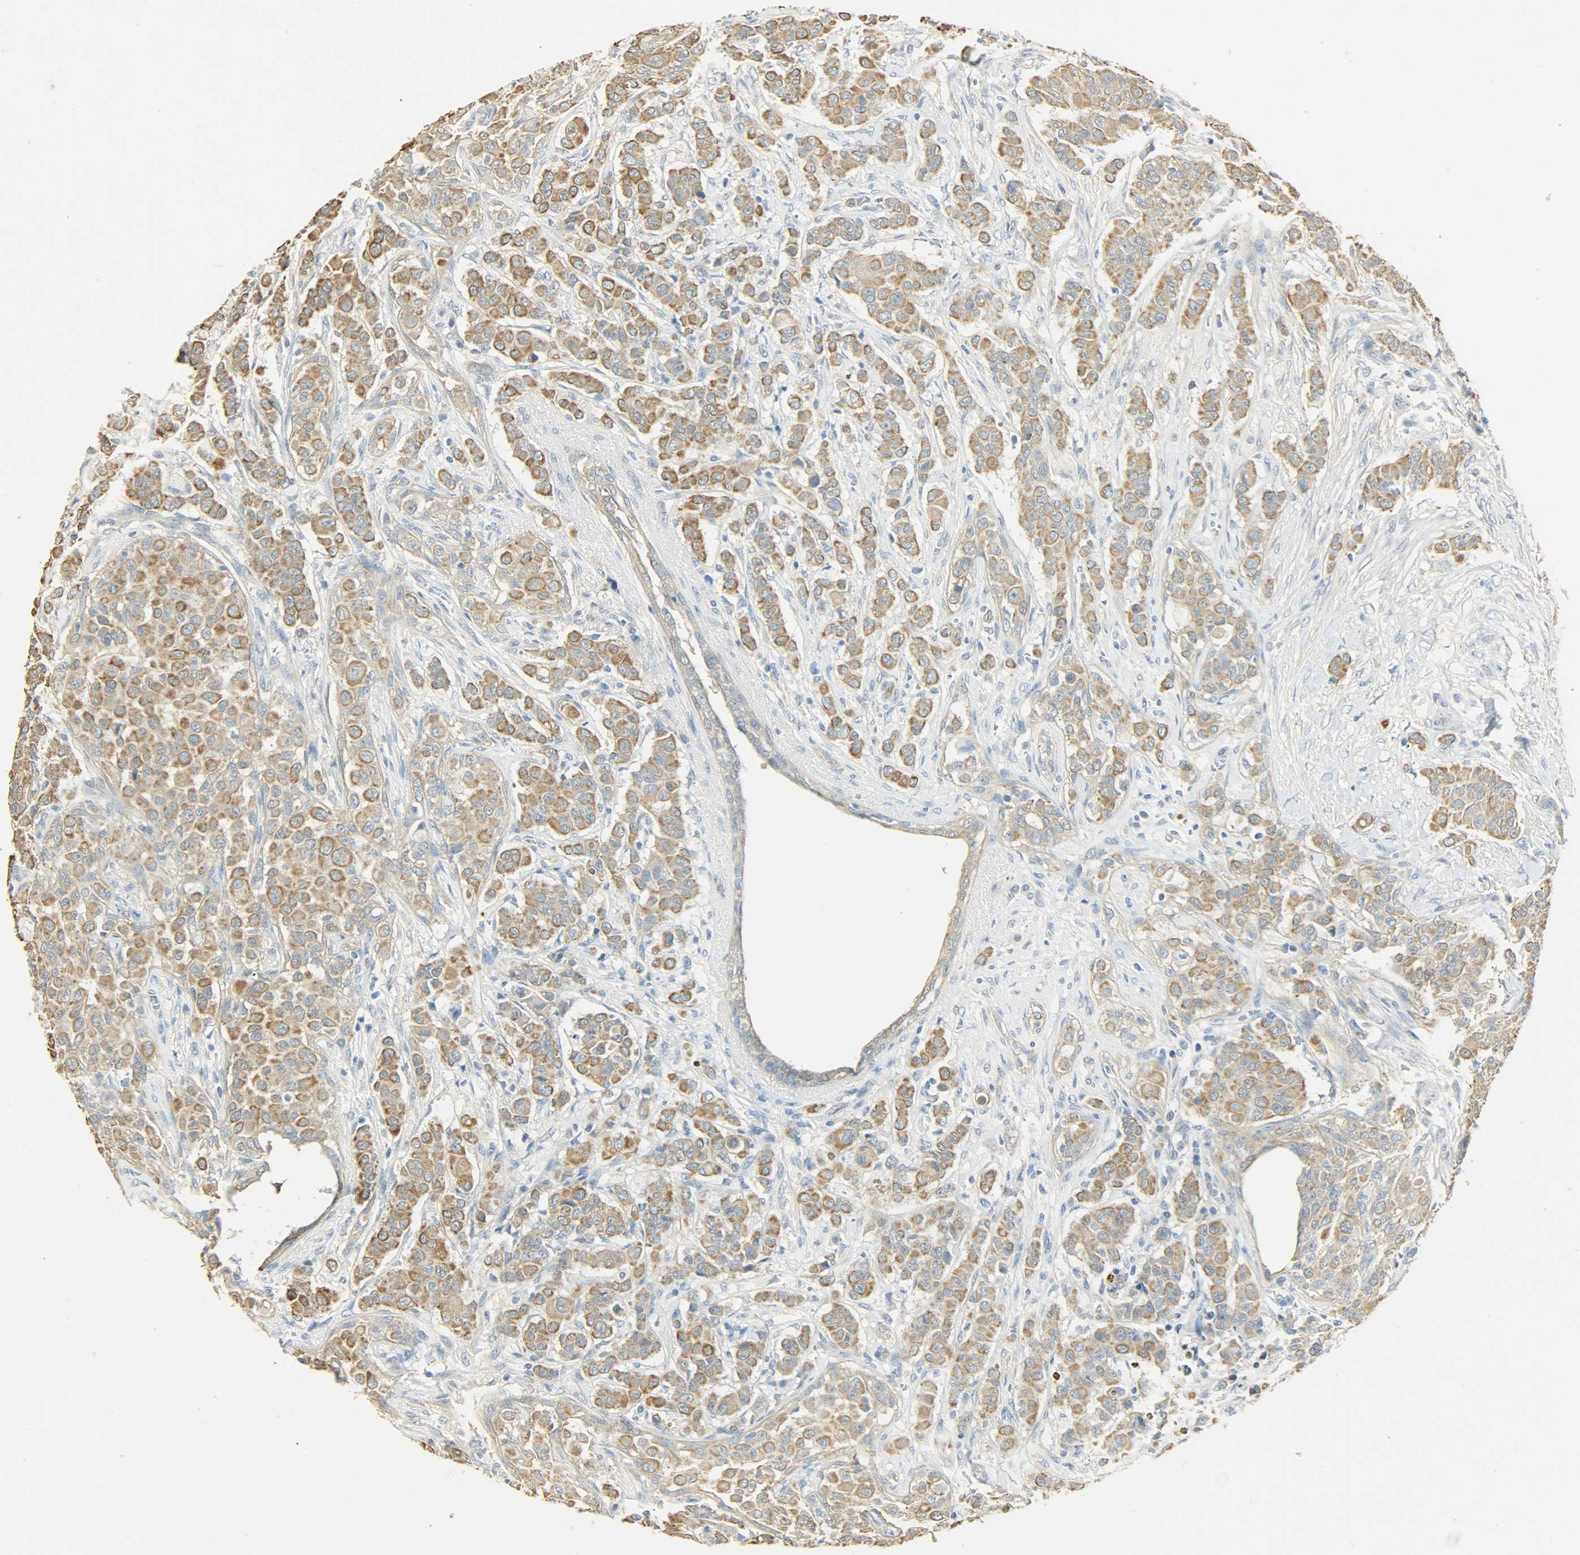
{"staining": {"intensity": "strong", "quantity": ">75%", "location": "cytoplasmic/membranous"}, "tissue": "breast cancer", "cell_type": "Tumor cells", "image_type": "cancer", "snomed": [{"axis": "morphology", "description": "Duct carcinoma"}, {"axis": "topography", "description": "Breast"}], "caption": "There is high levels of strong cytoplasmic/membranous expression in tumor cells of intraductal carcinoma (breast), as demonstrated by immunohistochemical staining (brown color).", "gene": "USP13", "patient": {"sex": "female", "age": 40}}